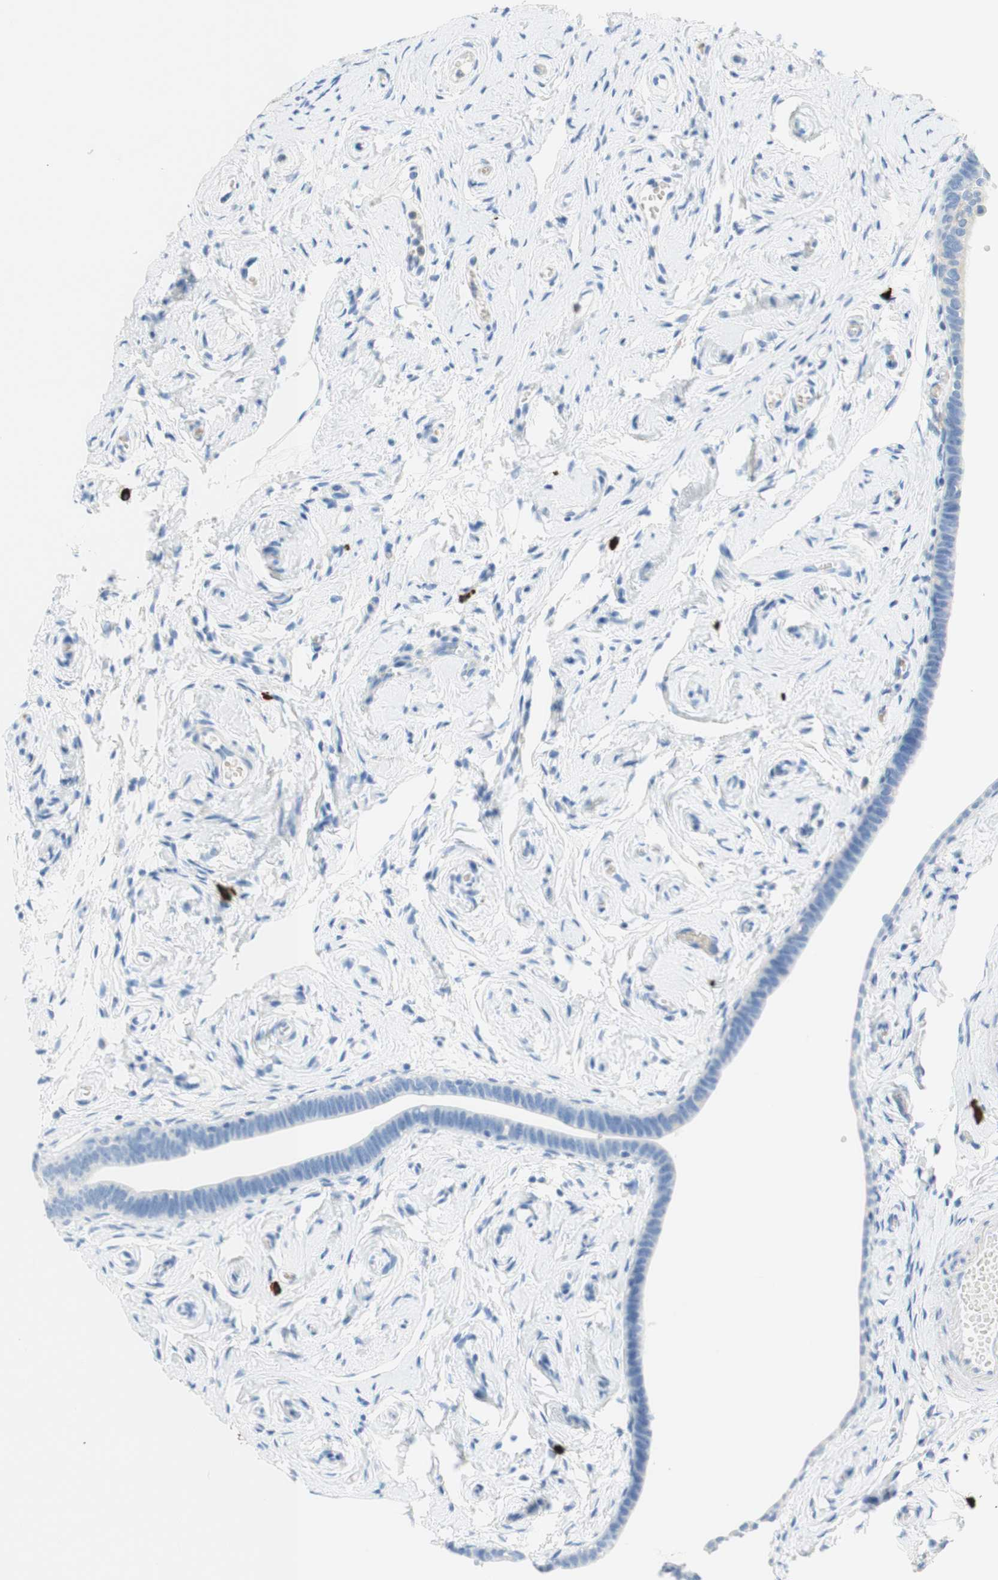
{"staining": {"intensity": "negative", "quantity": "none", "location": "none"}, "tissue": "fallopian tube", "cell_type": "Glandular cells", "image_type": "normal", "snomed": [{"axis": "morphology", "description": "Normal tissue, NOS"}, {"axis": "topography", "description": "Fallopian tube"}], "caption": "Immunohistochemical staining of unremarkable human fallopian tube reveals no significant positivity in glandular cells.", "gene": "CEACAM1", "patient": {"sex": "female", "age": 71}}